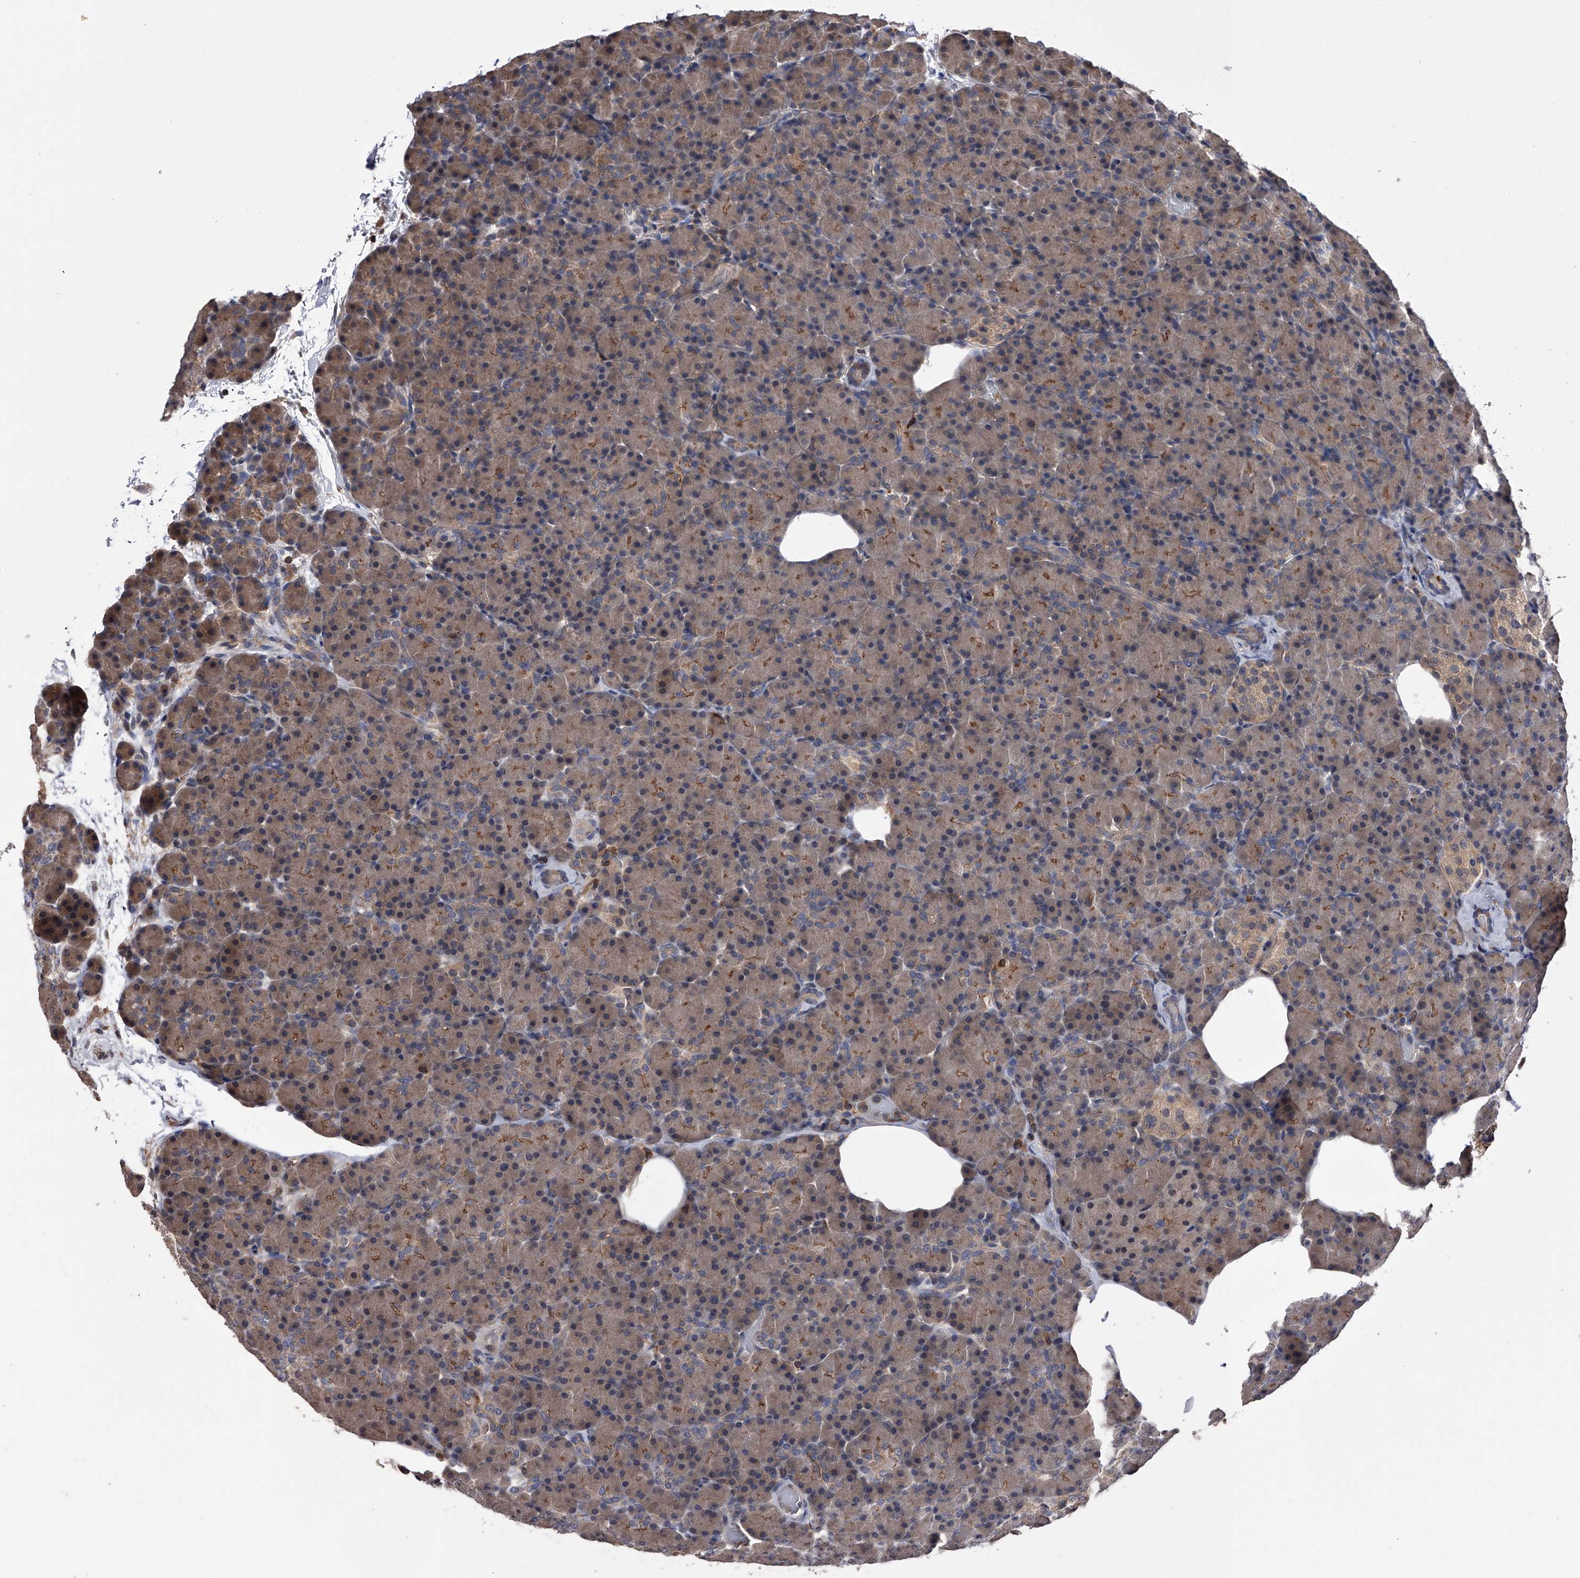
{"staining": {"intensity": "moderate", "quantity": "25%-75%", "location": "cytoplasmic/membranous"}, "tissue": "pancreas", "cell_type": "Exocrine glandular cells", "image_type": "normal", "snomed": [{"axis": "morphology", "description": "Normal tissue, NOS"}, {"axis": "topography", "description": "Pancreas"}], "caption": "This micrograph displays benign pancreas stained with immunohistochemistry (IHC) to label a protein in brown. The cytoplasmic/membranous of exocrine glandular cells show moderate positivity for the protein. Nuclei are counter-stained blue.", "gene": "PAN3", "patient": {"sex": "female", "age": 43}}